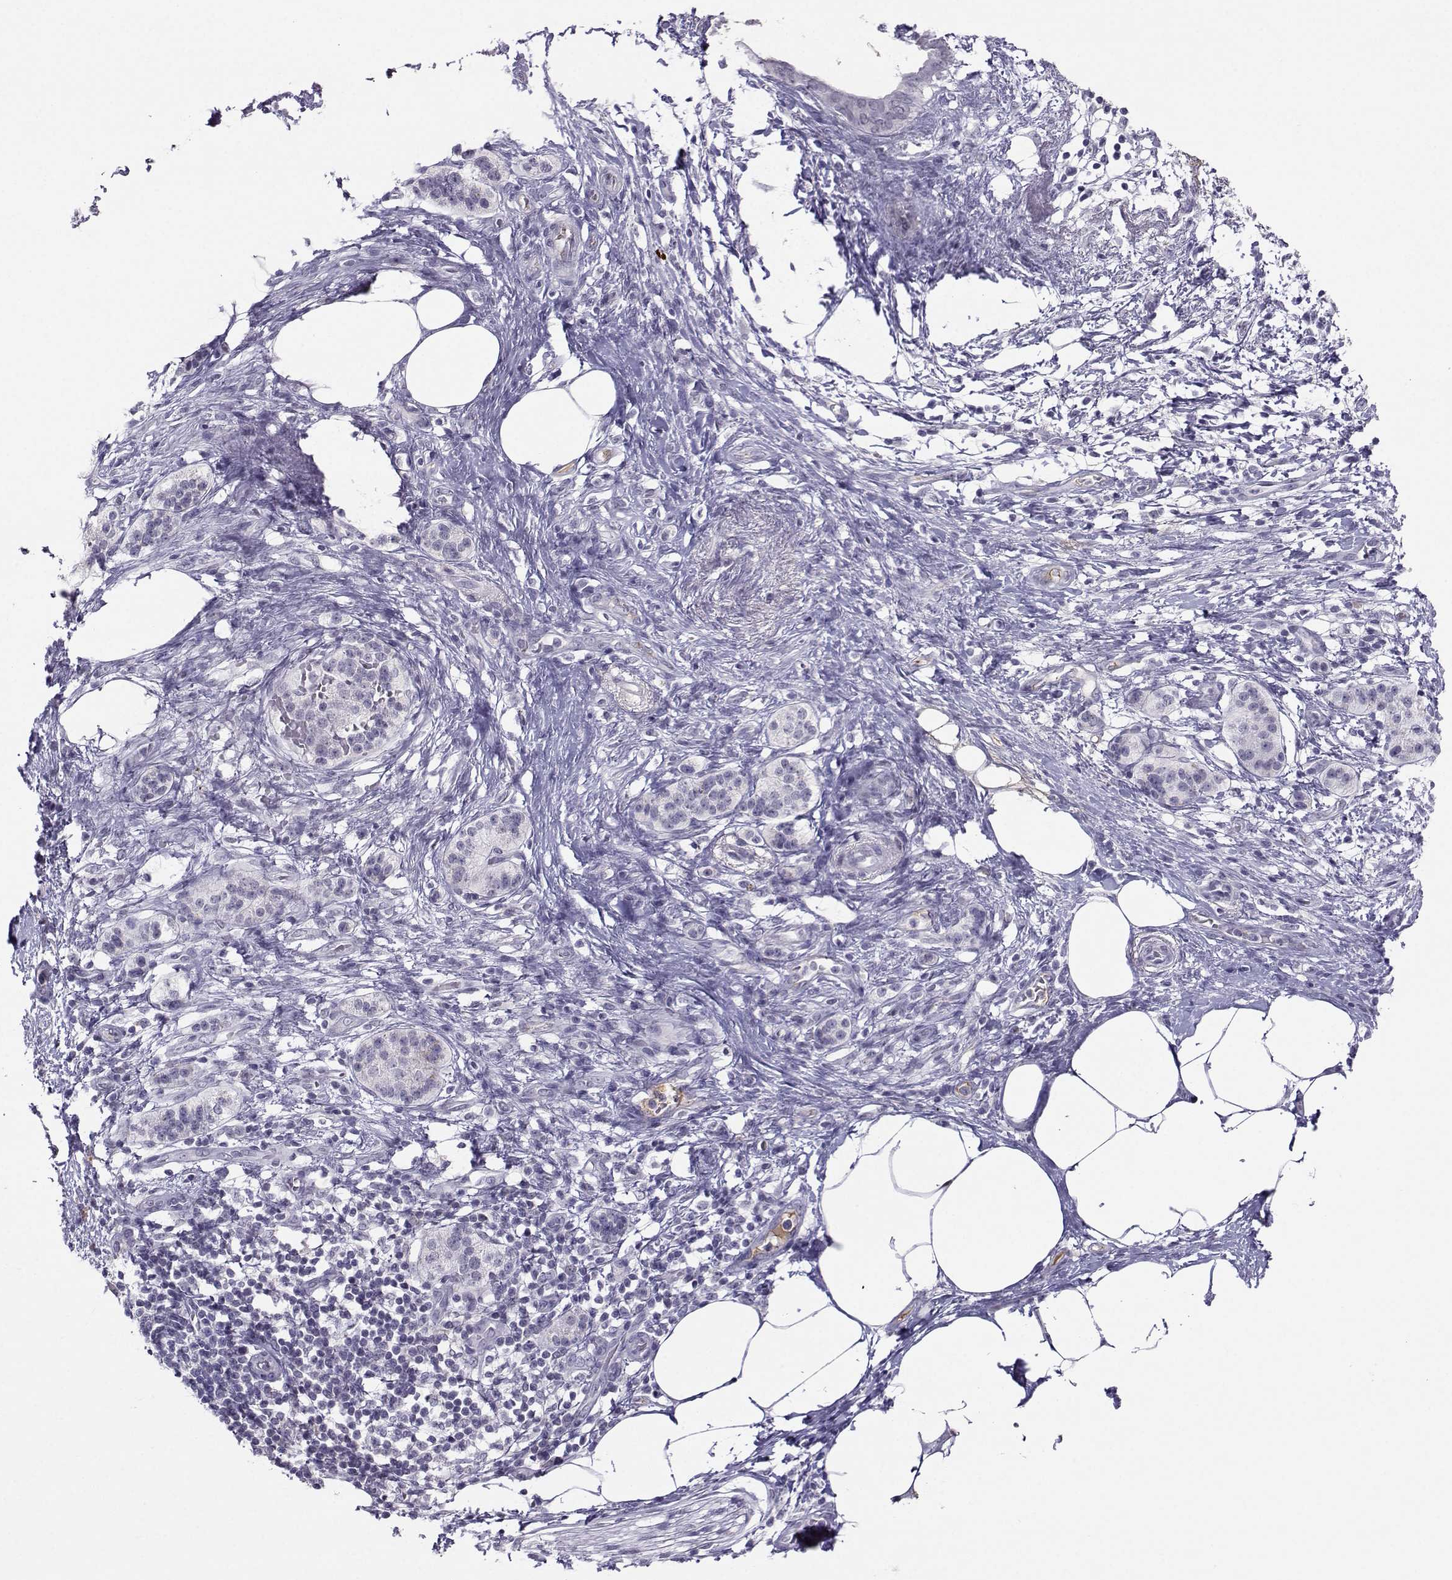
{"staining": {"intensity": "negative", "quantity": "none", "location": "none"}, "tissue": "pancreatic cancer", "cell_type": "Tumor cells", "image_type": "cancer", "snomed": [{"axis": "morphology", "description": "Adenocarcinoma, NOS"}, {"axis": "topography", "description": "Pancreas"}], "caption": "This is an immunohistochemistry (IHC) micrograph of human pancreatic adenocarcinoma. There is no expression in tumor cells.", "gene": "LHX1", "patient": {"sex": "female", "age": 72}}